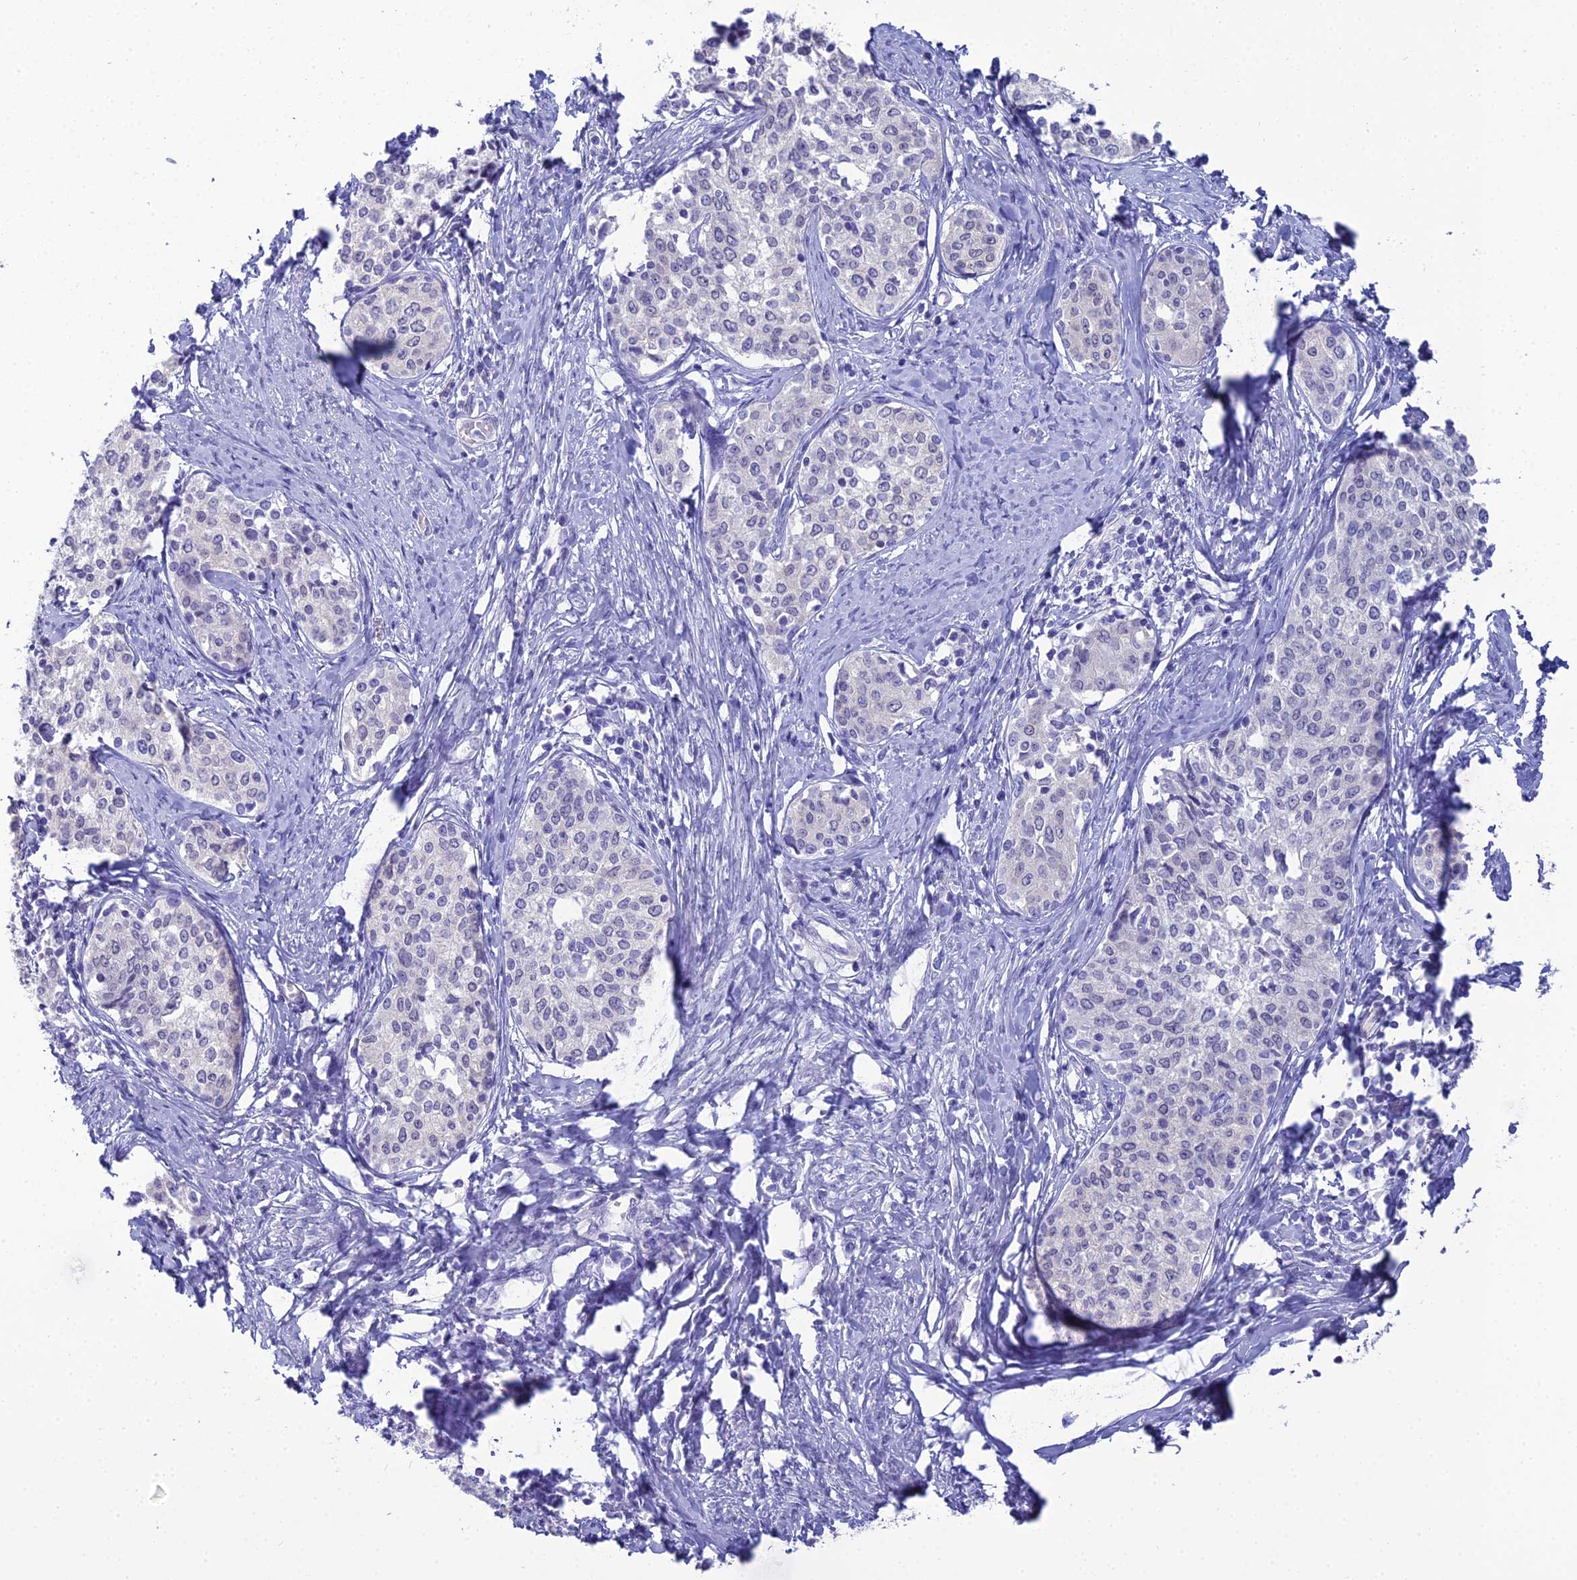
{"staining": {"intensity": "negative", "quantity": "none", "location": "none"}, "tissue": "cervical cancer", "cell_type": "Tumor cells", "image_type": "cancer", "snomed": [{"axis": "morphology", "description": "Squamous cell carcinoma, NOS"}, {"axis": "morphology", "description": "Adenocarcinoma, NOS"}, {"axis": "topography", "description": "Cervix"}], "caption": "Protein analysis of cervical squamous cell carcinoma exhibits no significant positivity in tumor cells. The staining is performed using DAB brown chromogen with nuclei counter-stained in using hematoxylin.", "gene": "GNPNAT1", "patient": {"sex": "female", "age": 52}}